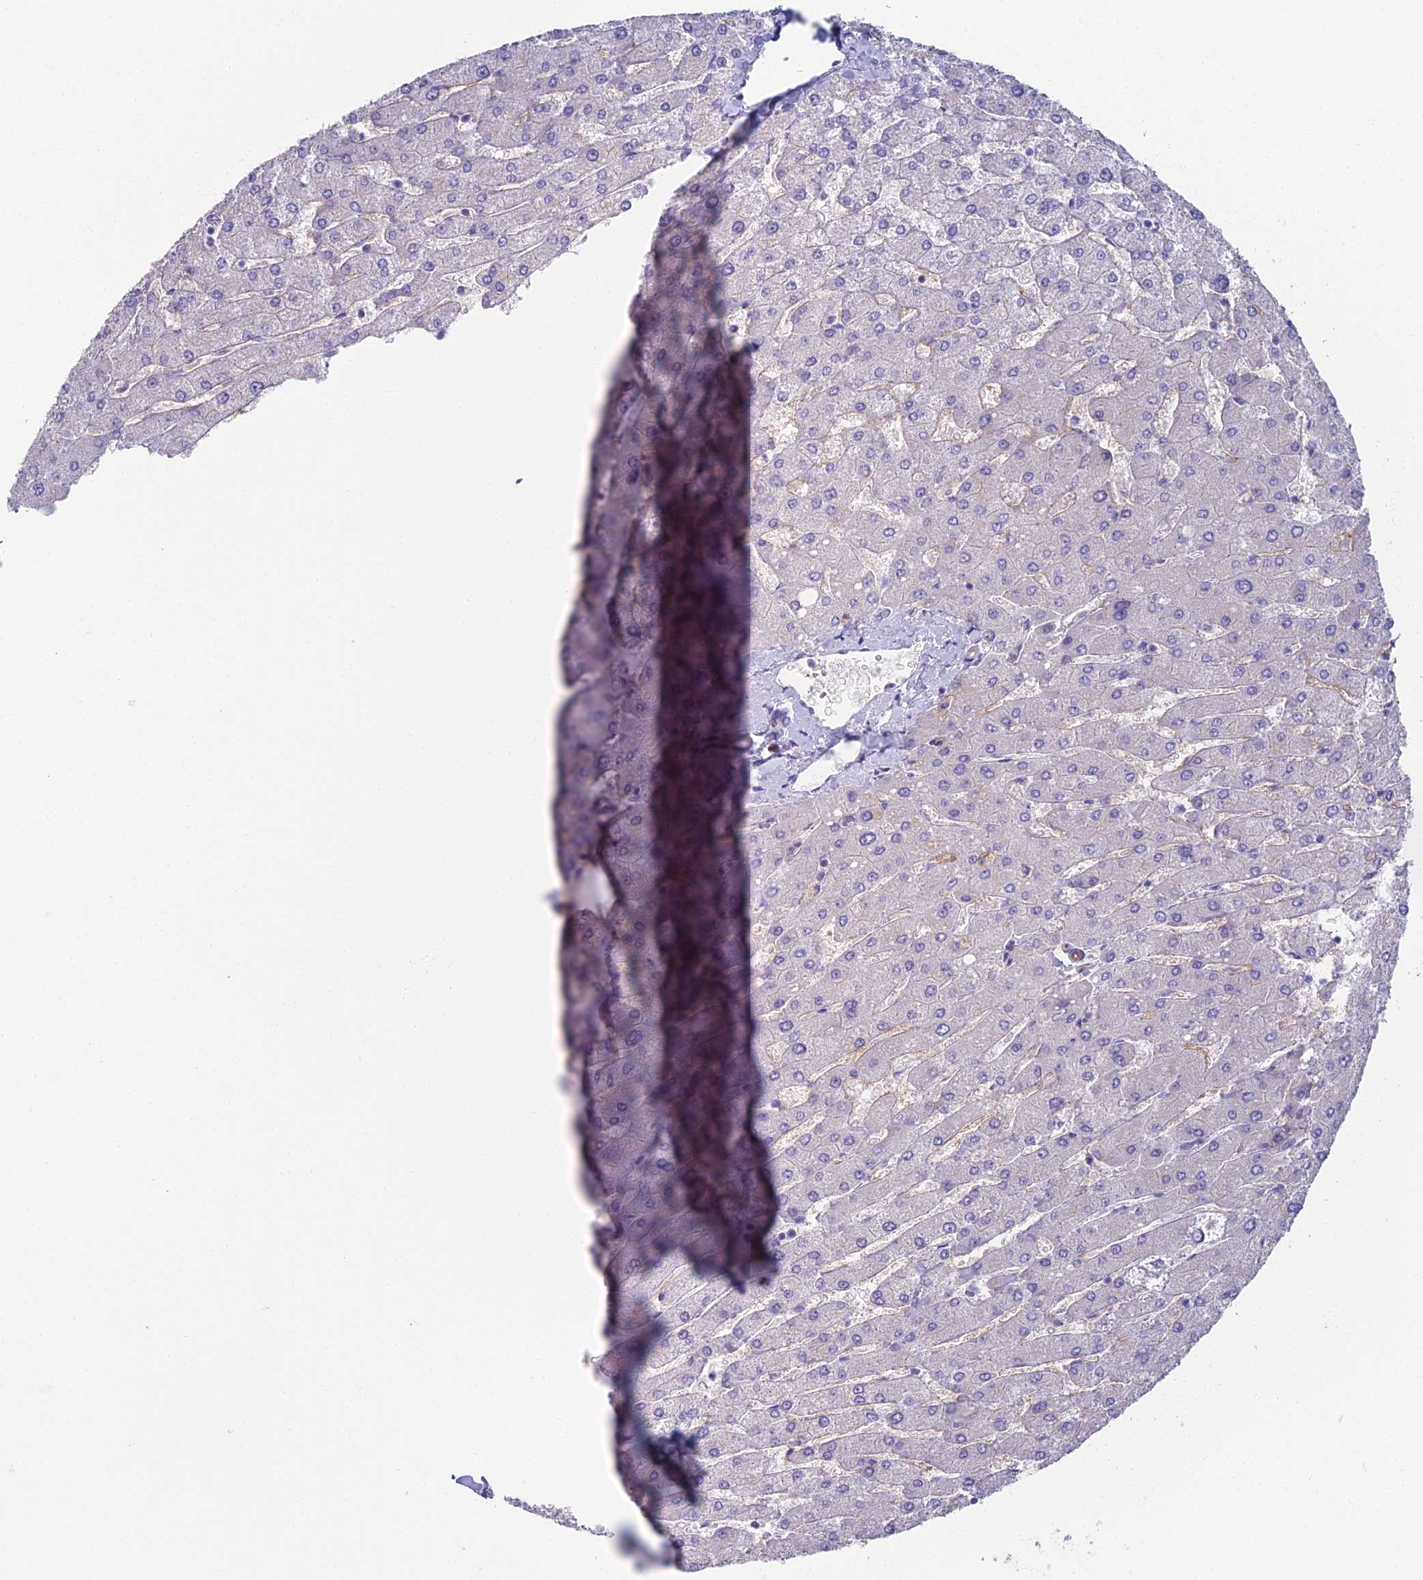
{"staining": {"intensity": "negative", "quantity": "none", "location": "none"}, "tissue": "liver", "cell_type": "Cholangiocytes", "image_type": "normal", "snomed": [{"axis": "morphology", "description": "Normal tissue, NOS"}, {"axis": "topography", "description": "Liver"}], "caption": "Immunohistochemistry (IHC) photomicrograph of normal liver: human liver stained with DAB demonstrates no significant protein positivity in cholangiocytes.", "gene": "ACE", "patient": {"sex": "male", "age": 55}}